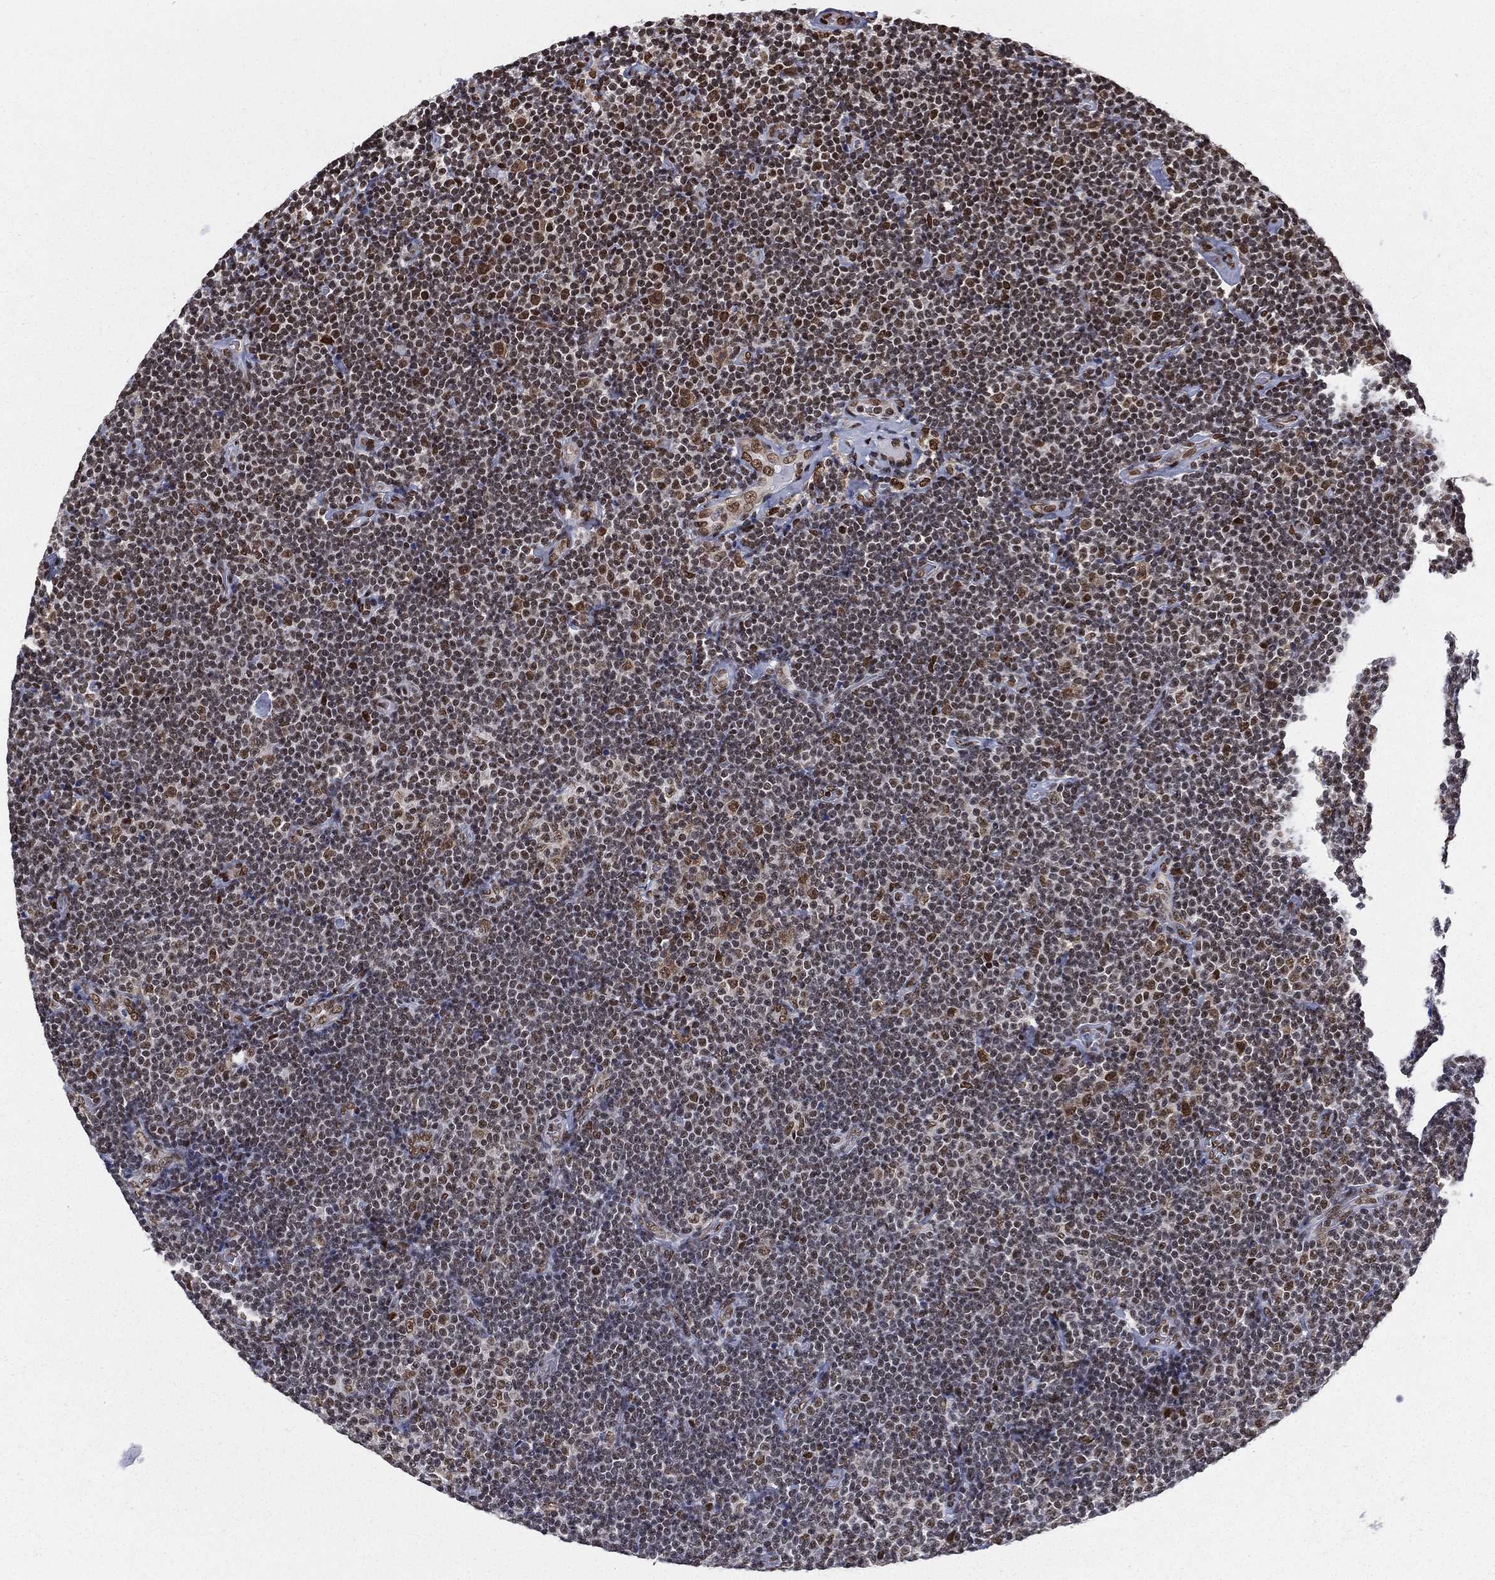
{"staining": {"intensity": "weak", "quantity": "25%-75%", "location": "nuclear"}, "tissue": "lymphoma", "cell_type": "Tumor cells", "image_type": "cancer", "snomed": [{"axis": "morphology", "description": "Malignant lymphoma, non-Hodgkin's type, Low grade"}, {"axis": "topography", "description": "Lymph node"}], "caption": "A micrograph of lymphoma stained for a protein demonstrates weak nuclear brown staining in tumor cells.", "gene": "FUBP3", "patient": {"sex": "male", "age": 81}}